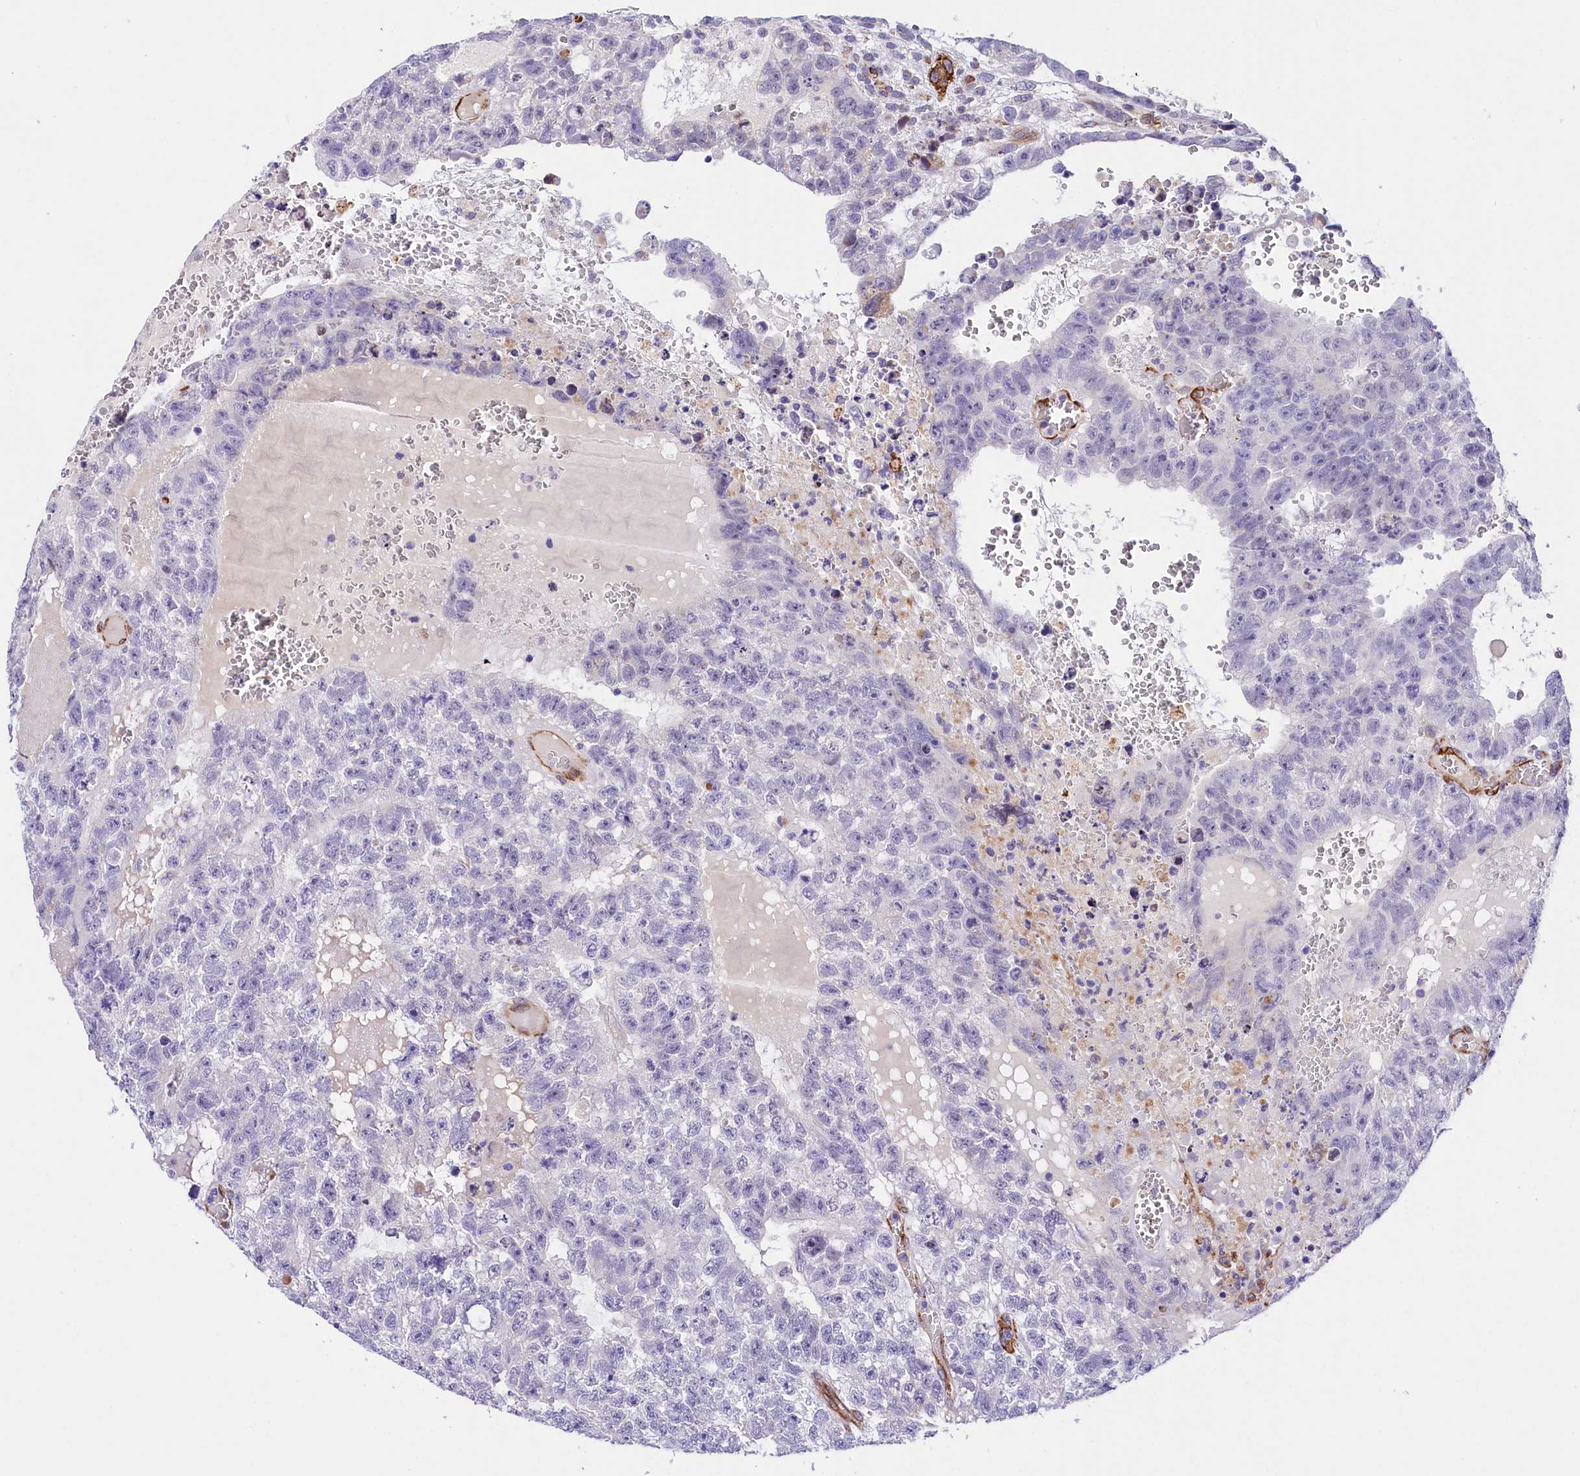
{"staining": {"intensity": "negative", "quantity": "none", "location": "none"}, "tissue": "testis cancer", "cell_type": "Tumor cells", "image_type": "cancer", "snomed": [{"axis": "morphology", "description": "Carcinoma, Embryonal, NOS"}, {"axis": "topography", "description": "Testis"}], "caption": "The photomicrograph reveals no staining of tumor cells in testis cancer.", "gene": "ITGA1", "patient": {"sex": "male", "age": 26}}